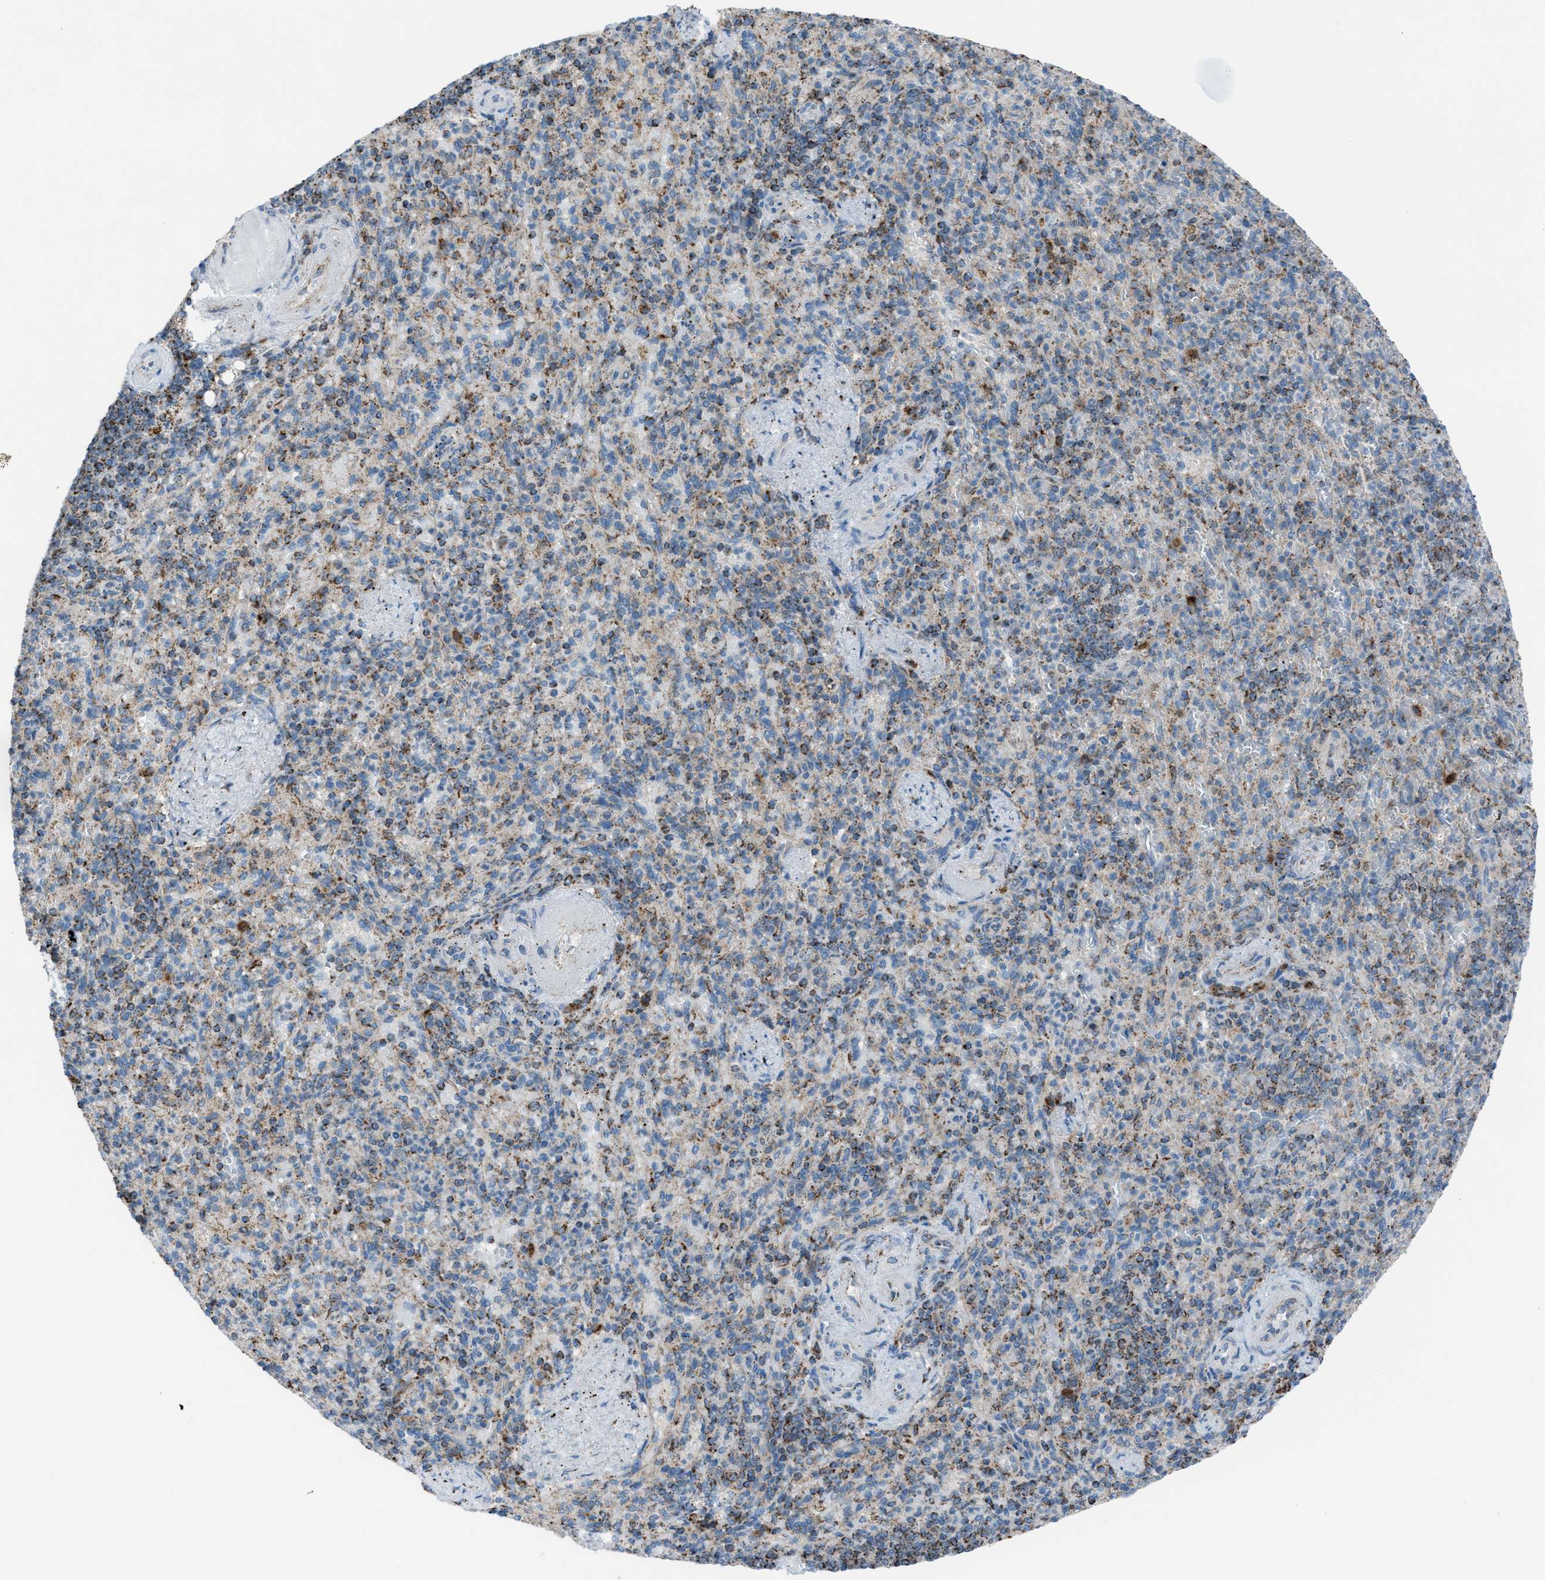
{"staining": {"intensity": "moderate", "quantity": ">75%", "location": "cytoplasmic/membranous"}, "tissue": "spleen", "cell_type": "Cells in red pulp", "image_type": "normal", "snomed": [{"axis": "morphology", "description": "Normal tissue, NOS"}, {"axis": "topography", "description": "Spleen"}], "caption": "Immunohistochemical staining of benign spleen displays >75% levels of moderate cytoplasmic/membranous protein expression in approximately >75% of cells in red pulp. (Stains: DAB (3,3'-diaminobenzidine) in brown, nuclei in blue, Microscopy: brightfield microscopy at high magnification).", "gene": "SRM", "patient": {"sex": "female", "age": 74}}